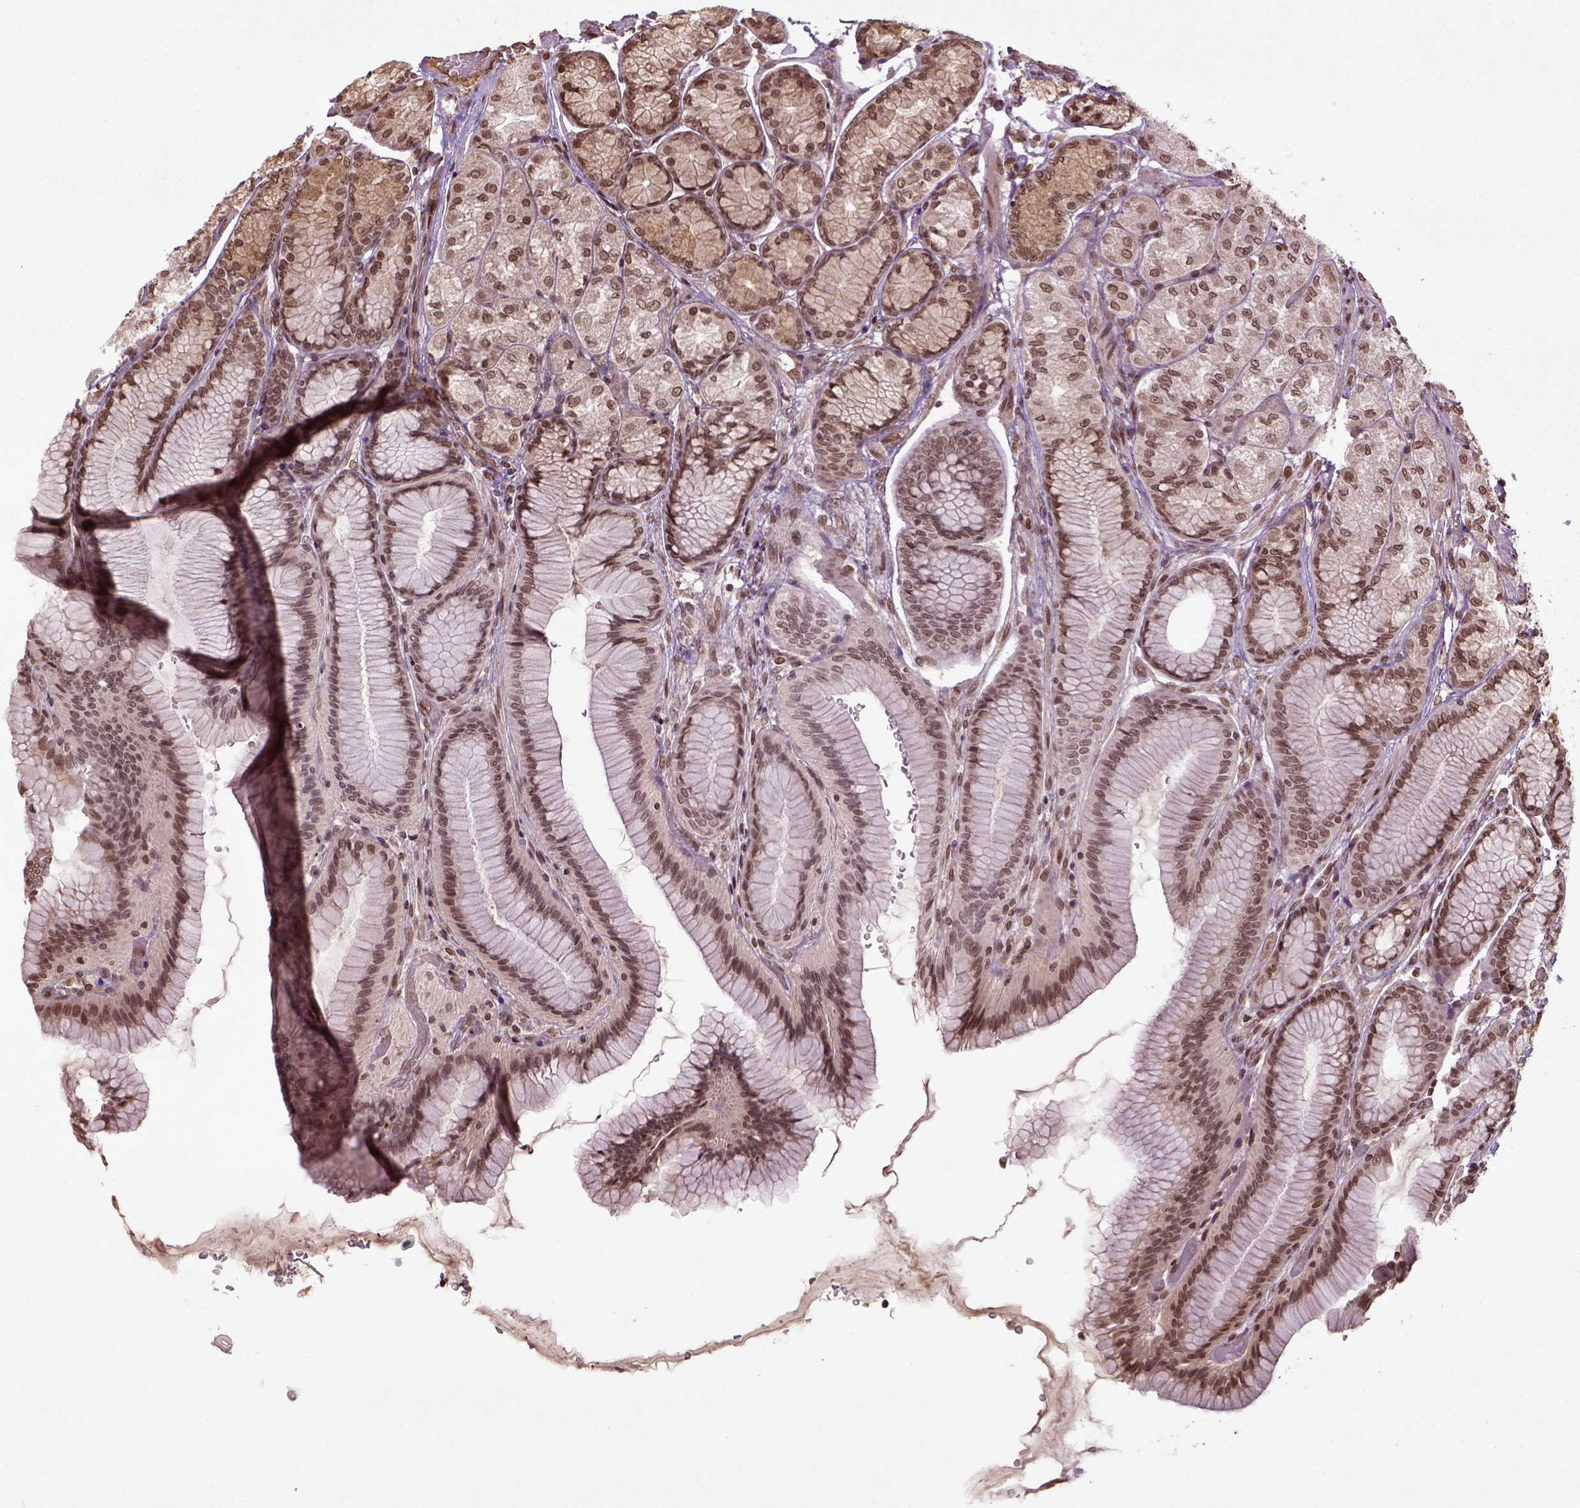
{"staining": {"intensity": "moderate", "quantity": ">75%", "location": "nuclear"}, "tissue": "stomach", "cell_type": "Glandular cells", "image_type": "normal", "snomed": [{"axis": "morphology", "description": "Normal tissue, NOS"}, {"axis": "morphology", "description": "Adenocarcinoma, NOS"}, {"axis": "morphology", "description": "Adenocarcinoma, High grade"}, {"axis": "topography", "description": "Stomach, upper"}, {"axis": "topography", "description": "Stomach"}], "caption": "Protein expression analysis of unremarkable stomach displays moderate nuclear expression in approximately >75% of glandular cells. The staining was performed using DAB to visualize the protein expression in brown, while the nuclei were stained in blue with hematoxylin (Magnification: 20x).", "gene": "BANF1", "patient": {"sex": "female", "age": 65}}